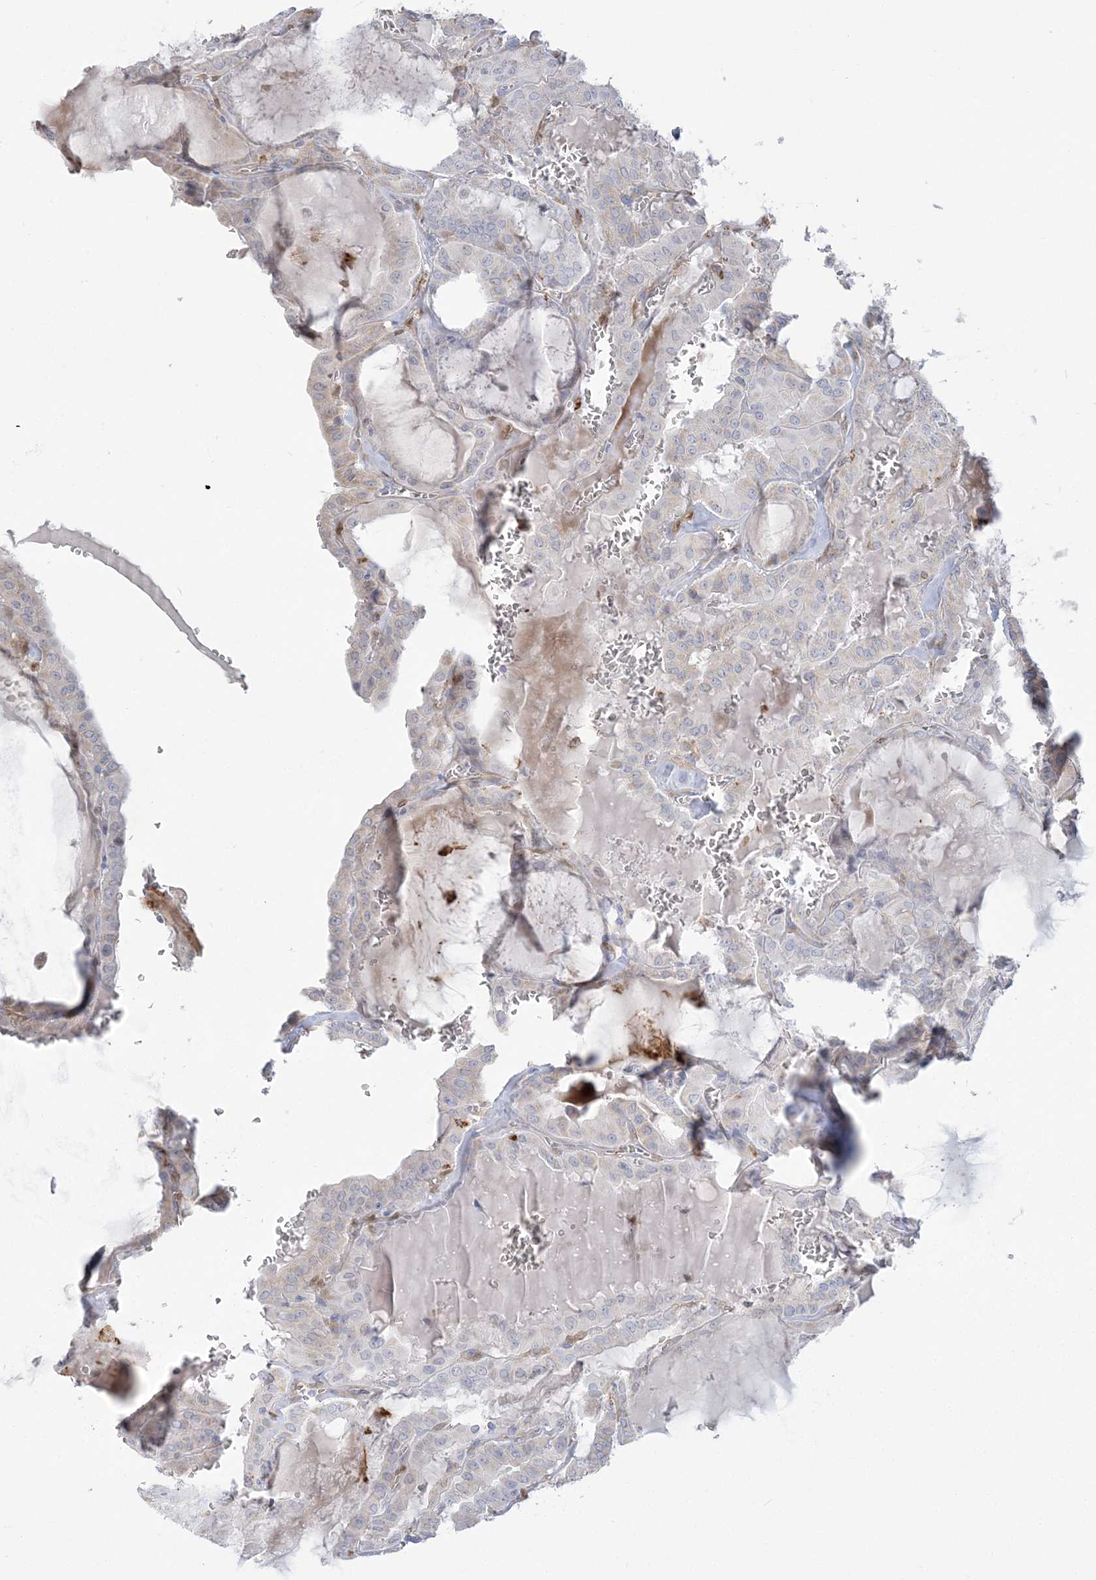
{"staining": {"intensity": "negative", "quantity": "none", "location": "none"}, "tissue": "thyroid cancer", "cell_type": "Tumor cells", "image_type": "cancer", "snomed": [{"axis": "morphology", "description": "Papillary adenocarcinoma, NOS"}, {"axis": "topography", "description": "Thyroid gland"}], "caption": "This photomicrograph is of papillary adenocarcinoma (thyroid) stained with IHC to label a protein in brown with the nuclei are counter-stained blue. There is no expression in tumor cells. (DAB immunohistochemistry (IHC) visualized using brightfield microscopy, high magnification).", "gene": "HAAO", "patient": {"sex": "male", "age": 52}}